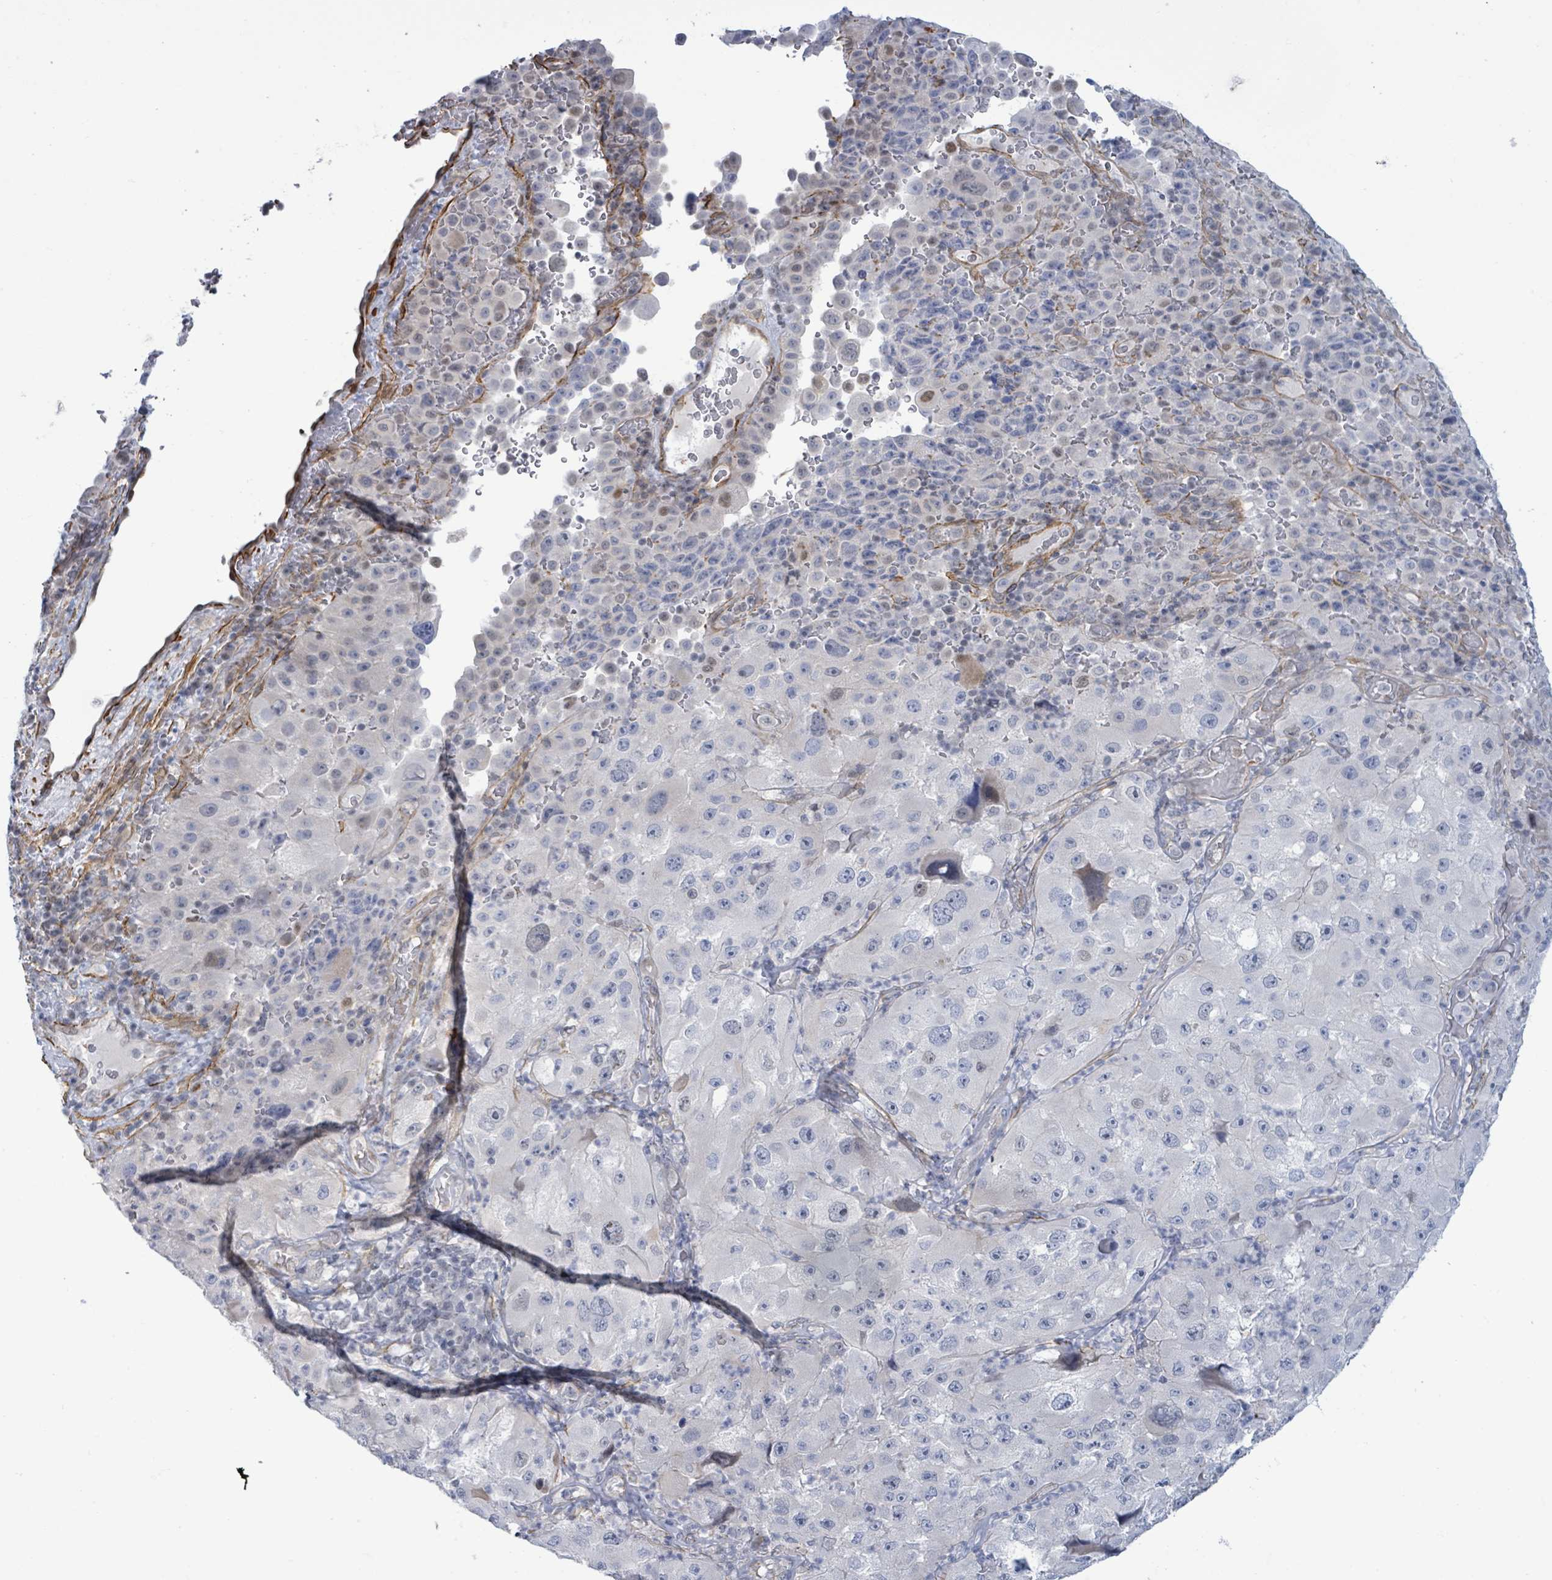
{"staining": {"intensity": "negative", "quantity": "none", "location": "none"}, "tissue": "melanoma", "cell_type": "Tumor cells", "image_type": "cancer", "snomed": [{"axis": "morphology", "description": "Malignant melanoma, Metastatic site"}, {"axis": "topography", "description": "Lymph node"}], "caption": "Tumor cells show no significant protein expression in malignant melanoma (metastatic site).", "gene": "DMRTC1B", "patient": {"sex": "male", "age": 62}}